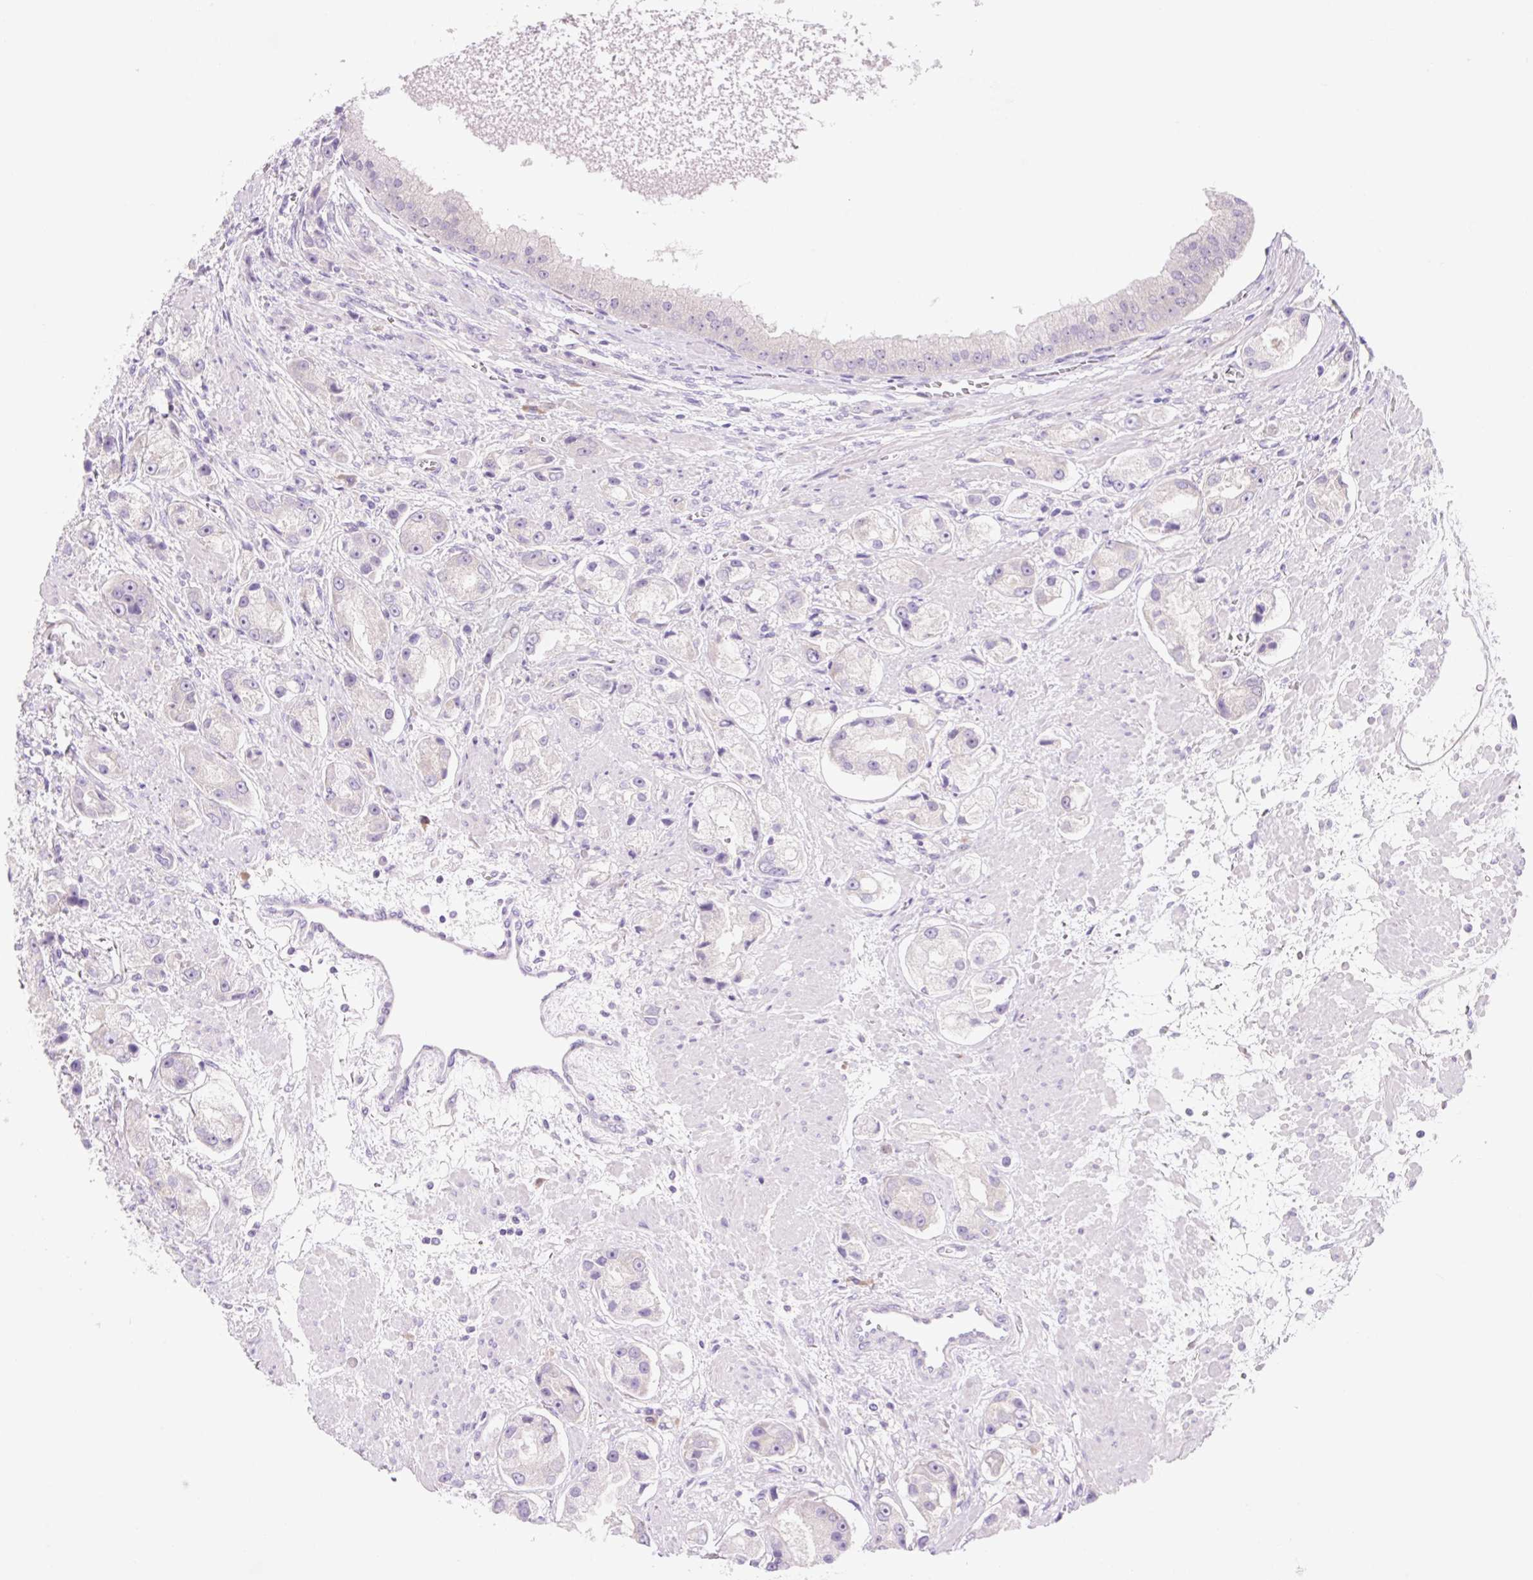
{"staining": {"intensity": "negative", "quantity": "none", "location": "none"}, "tissue": "prostate cancer", "cell_type": "Tumor cells", "image_type": "cancer", "snomed": [{"axis": "morphology", "description": "Adenocarcinoma, High grade"}, {"axis": "topography", "description": "Prostate"}], "caption": "DAB immunohistochemical staining of human prostate cancer exhibits no significant positivity in tumor cells.", "gene": "CELF6", "patient": {"sex": "male", "age": 67}}